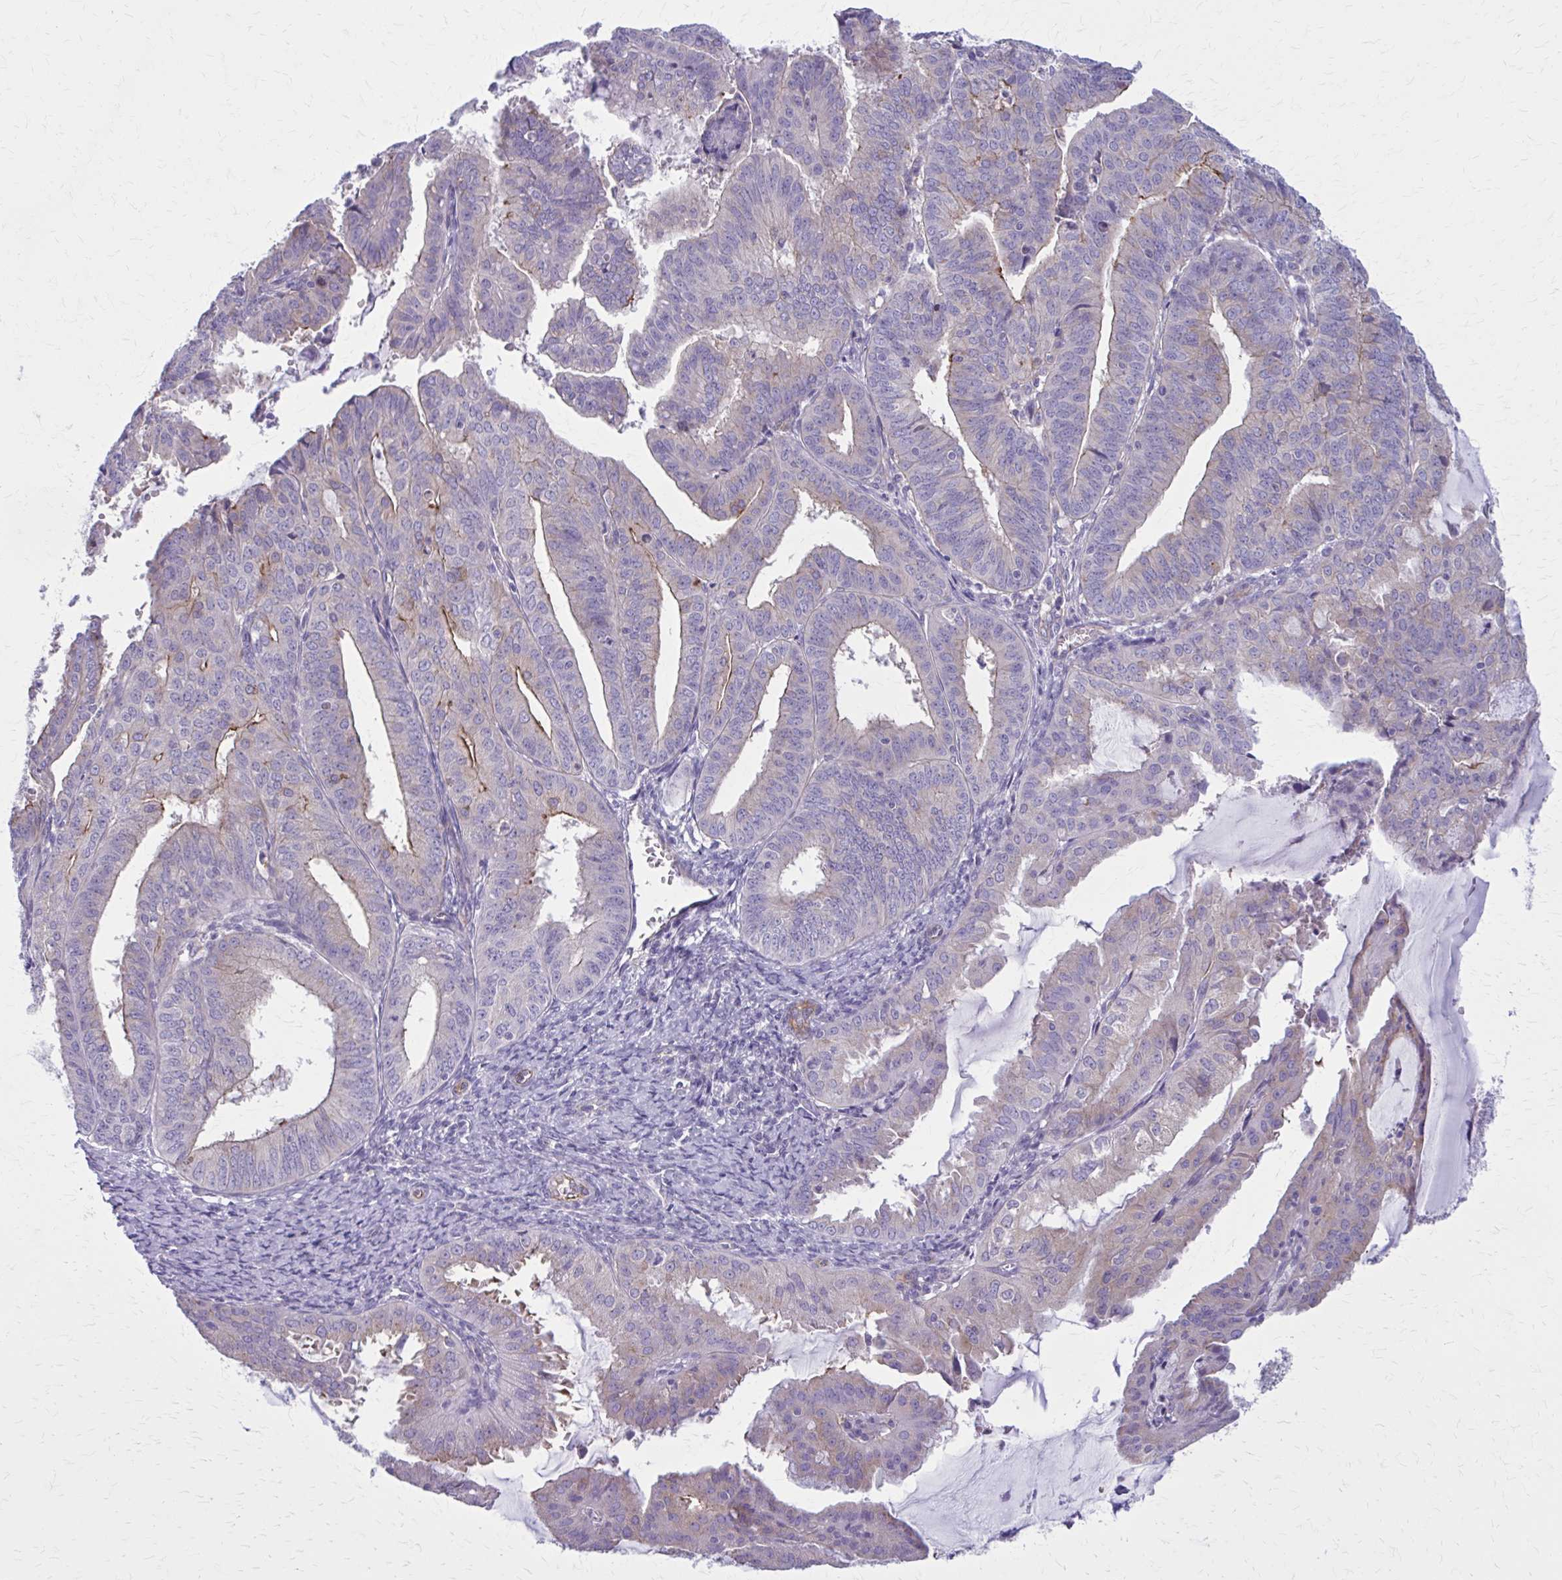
{"staining": {"intensity": "moderate", "quantity": "<25%", "location": "cytoplasmic/membranous"}, "tissue": "endometrial cancer", "cell_type": "Tumor cells", "image_type": "cancer", "snomed": [{"axis": "morphology", "description": "Adenocarcinoma, NOS"}, {"axis": "topography", "description": "Endometrium"}], "caption": "There is low levels of moderate cytoplasmic/membranous positivity in tumor cells of endometrial adenocarcinoma, as demonstrated by immunohistochemical staining (brown color).", "gene": "ZDHHC7", "patient": {"sex": "female", "age": 70}}